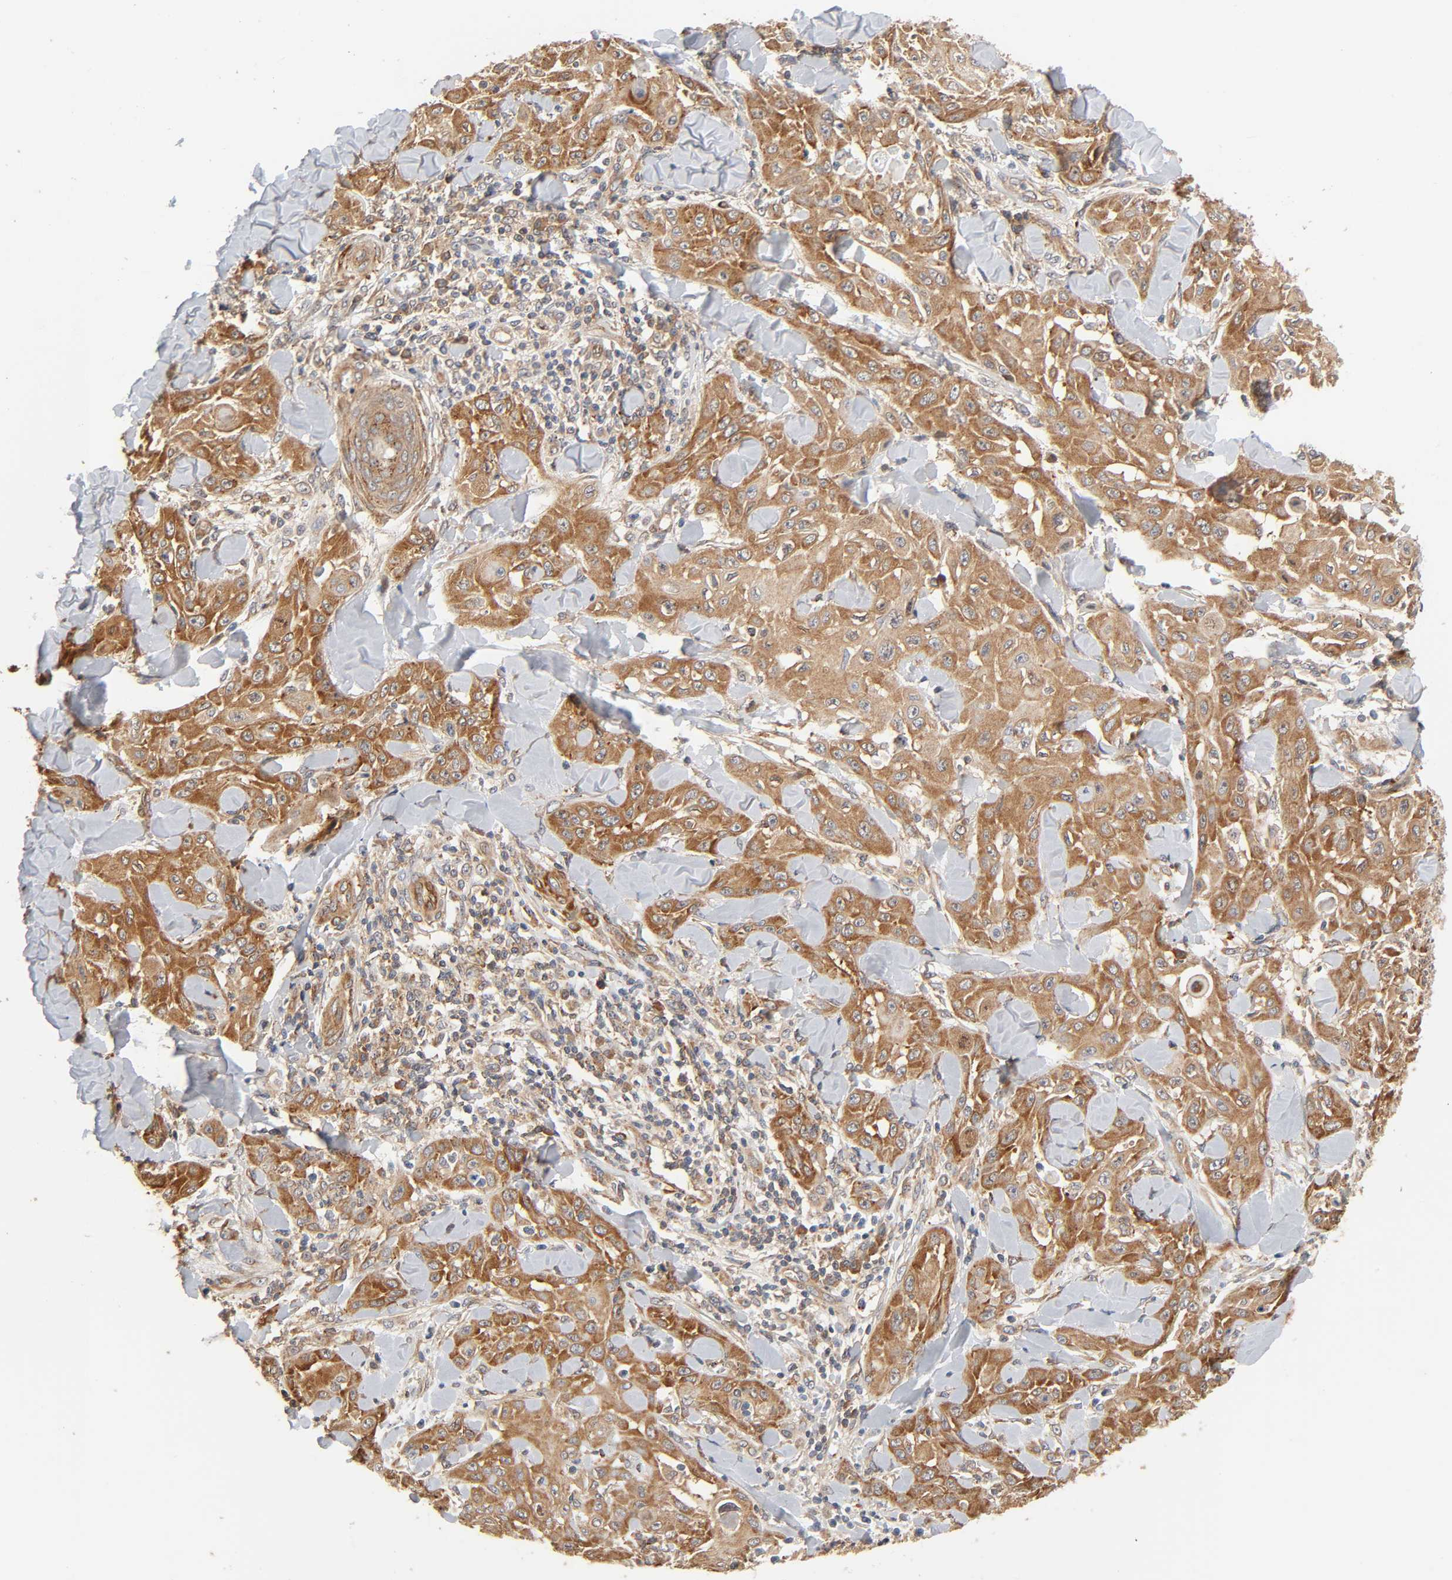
{"staining": {"intensity": "moderate", "quantity": ">75%", "location": "cytoplasmic/membranous"}, "tissue": "skin cancer", "cell_type": "Tumor cells", "image_type": "cancer", "snomed": [{"axis": "morphology", "description": "Squamous cell carcinoma, NOS"}, {"axis": "topography", "description": "Skin"}], "caption": "Tumor cells show medium levels of moderate cytoplasmic/membranous positivity in approximately >75% of cells in human skin squamous cell carcinoma.", "gene": "NEMF", "patient": {"sex": "male", "age": 24}}